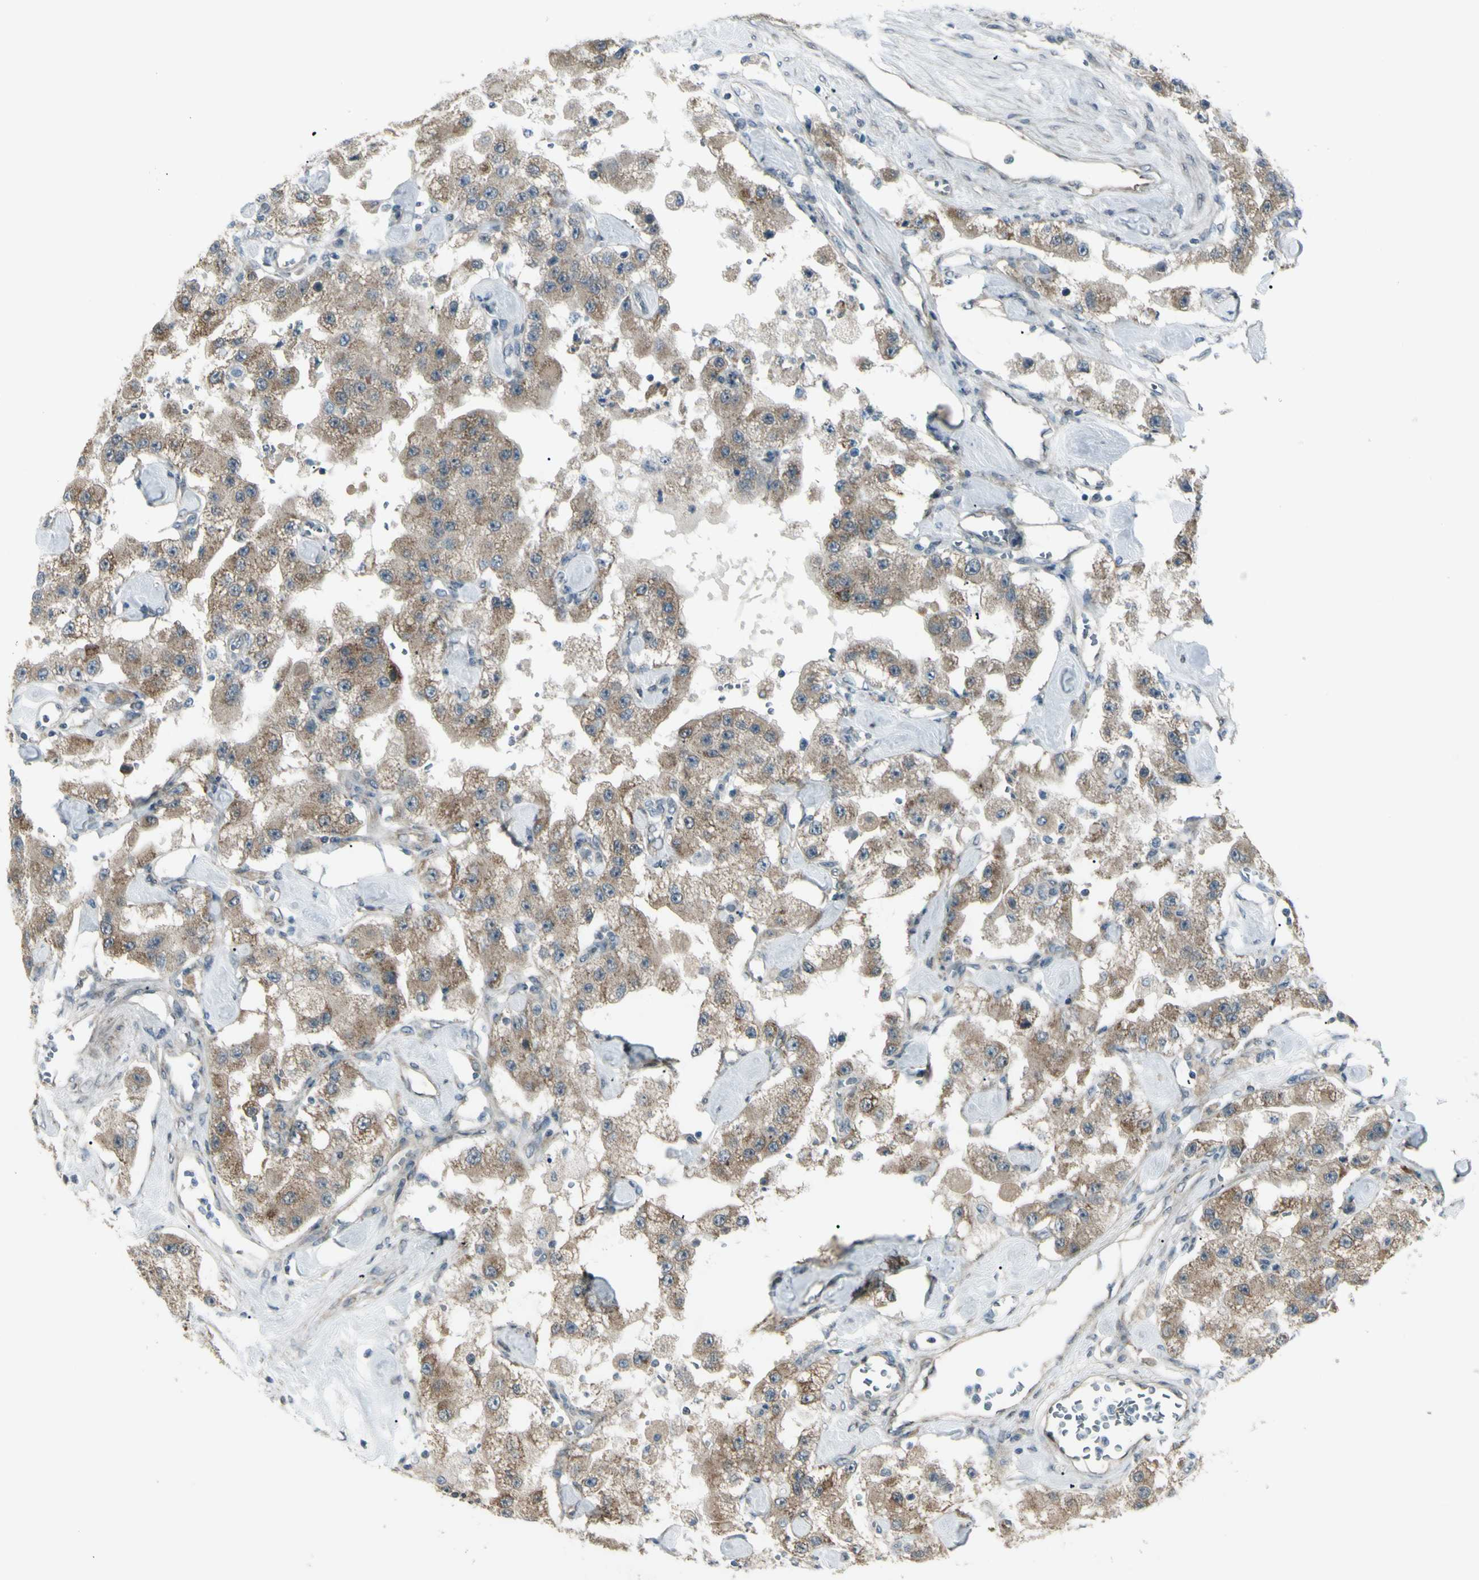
{"staining": {"intensity": "weak", "quantity": ">75%", "location": "cytoplasmic/membranous"}, "tissue": "carcinoid", "cell_type": "Tumor cells", "image_type": "cancer", "snomed": [{"axis": "morphology", "description": "Carcinoid, malignant, NOS"}, {"axis": "topography", "description": "Pancreas"}], "caption": "Immunohistochemical staining of human carcinoid demonstrates weak cytoplasmic/membranous protein positivity in about >75% of tumor cells.", "gene": "NAXD", "patient": {"sex": "male", "age": 41}}